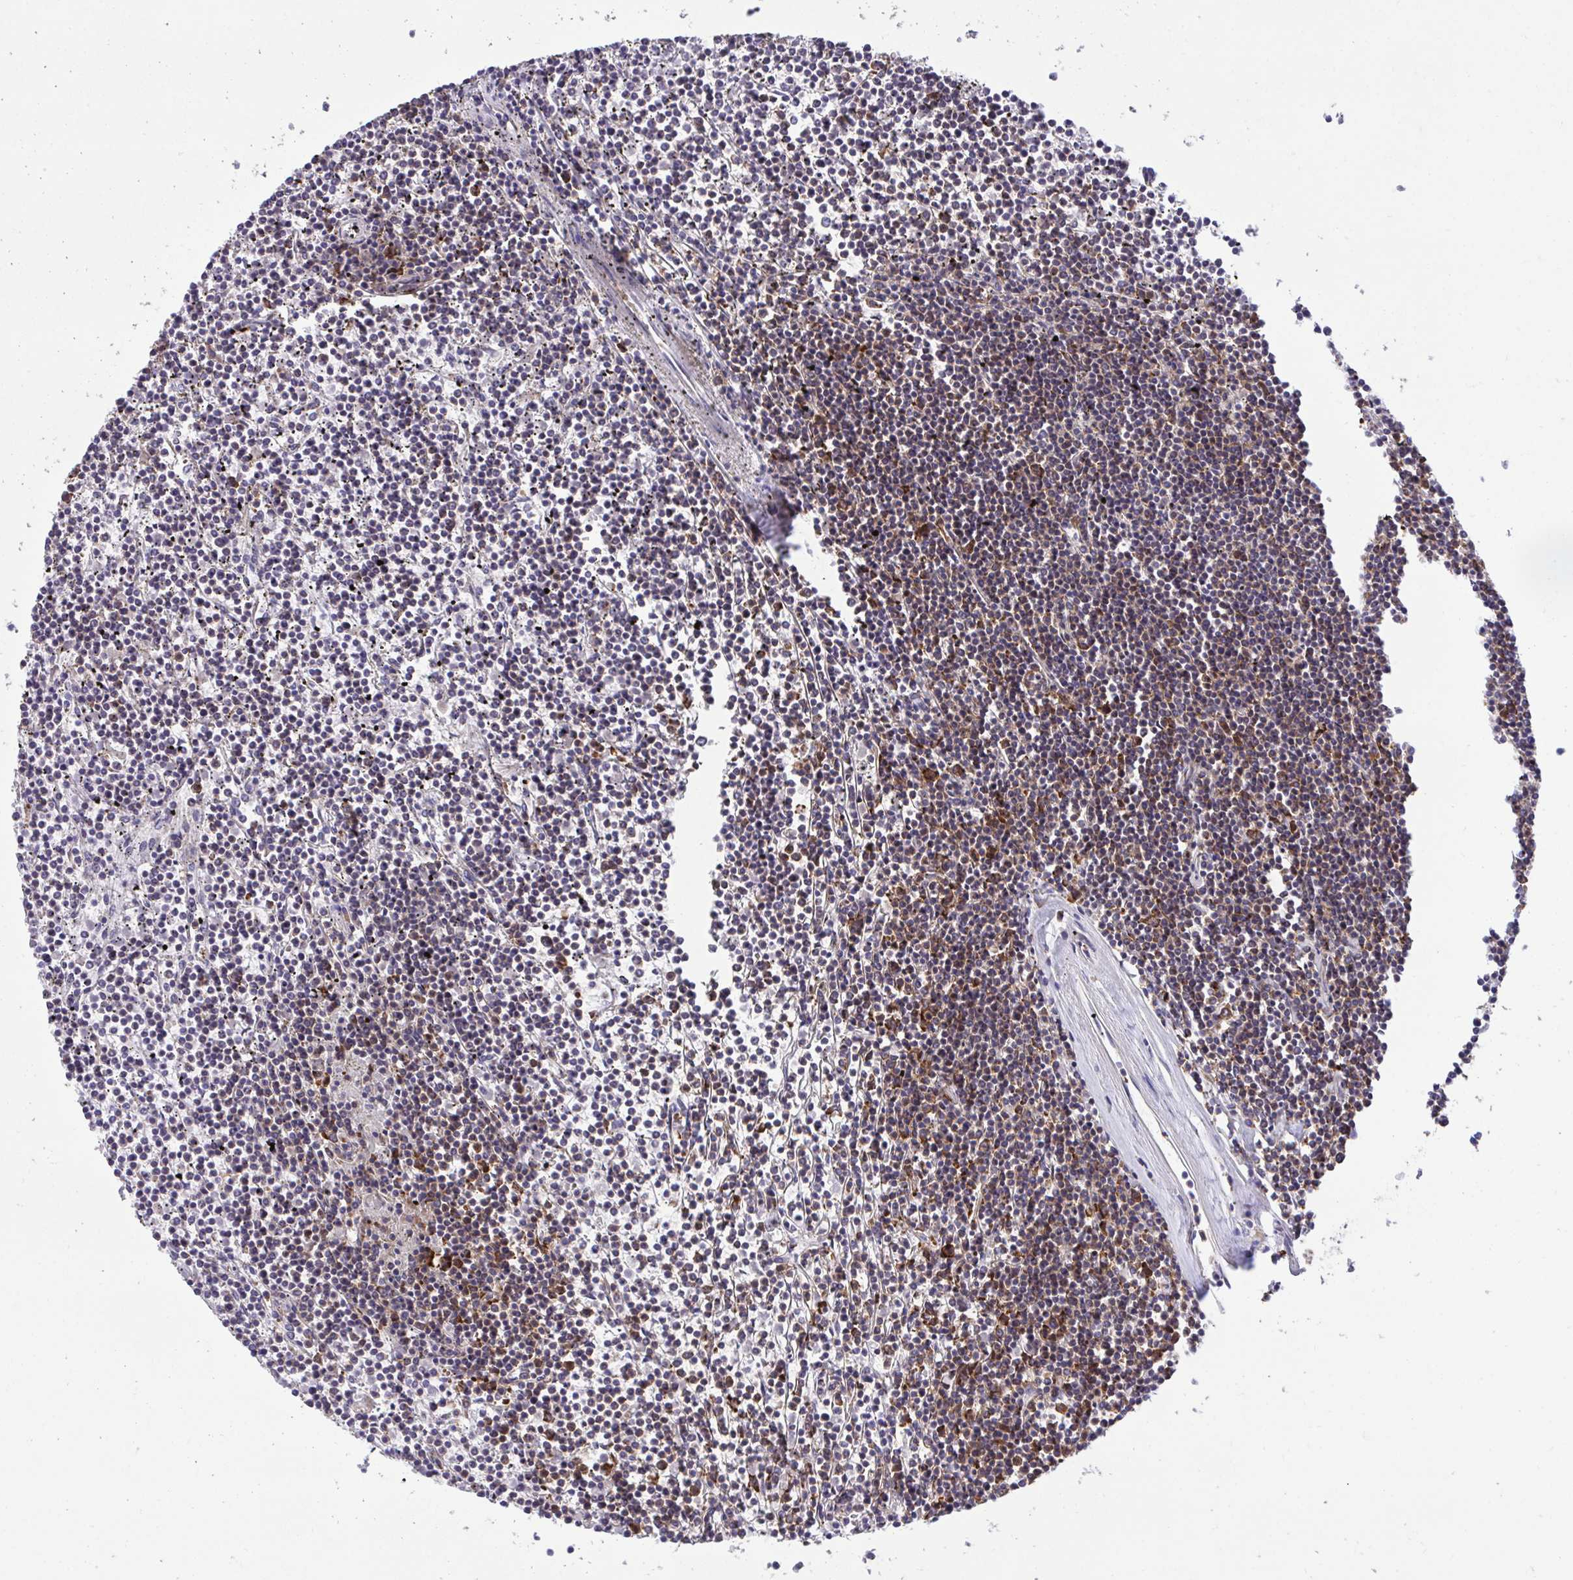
{"staining": {"intensity": "weak", "quantity": "25%-75%", "location": "cytoplasmic/membranous"}, "tissue": "lymphoma", "cell_type": "Tumor cells", "image_type": "cancer", "snomed": [{"axis": "morphology", "description": "Malignant lymphoma, non-Hodgkin's type, Low grade"}, {"axis": "topography", "description": "Spleen"}], "caption": "Immunohistochemical staining of human lymphoma reveals low levels of weak cytoplasmic/membranous expression in about 25%-75% of tumor cells.", "gene": "RPS15", "patient": {"sex": "female", "age": 19}}